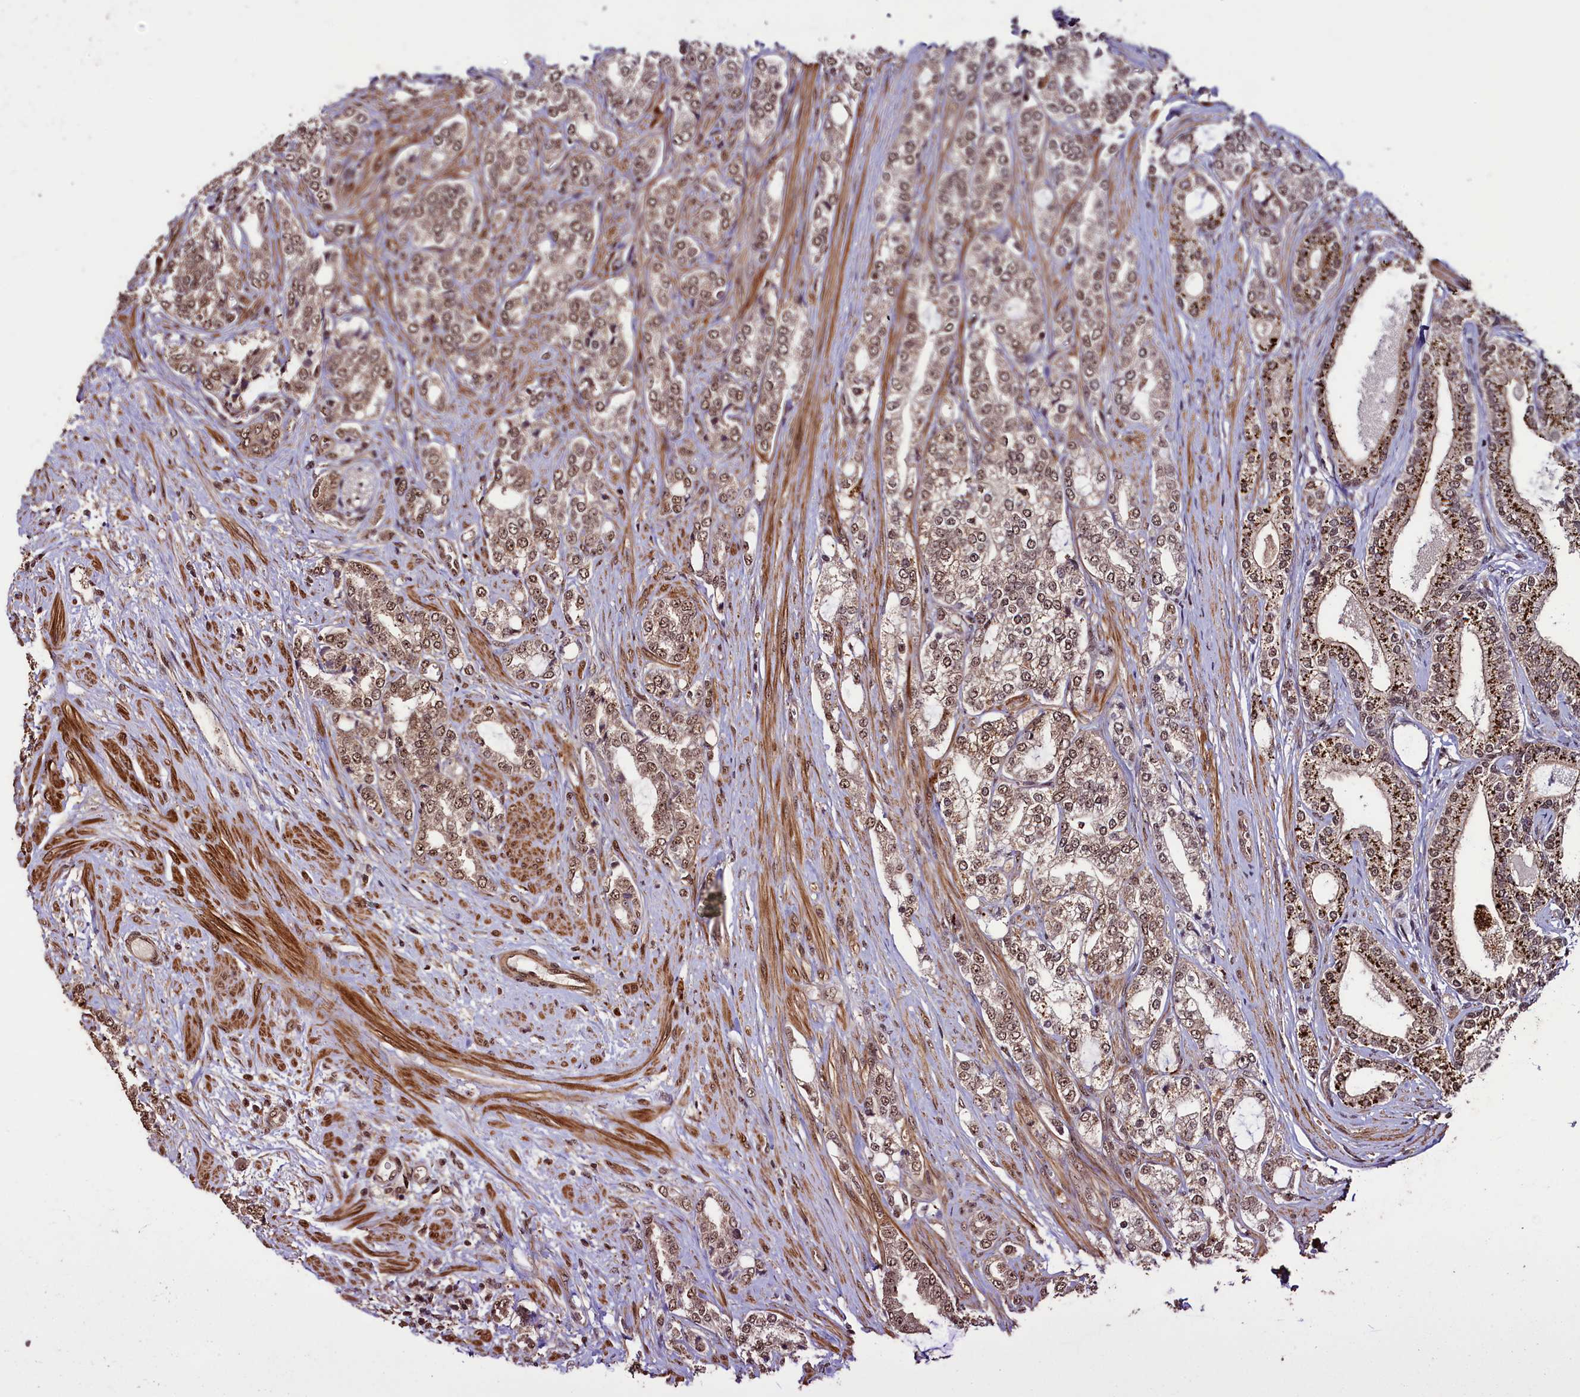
{"staining": {"intensity": "moderate", "quantity": ">75%", "location": "nuclear"}, "tissue": "prostate cancer", "cell_type": "Tumor cells", "image_type": "cancer", "snomed": [{"axis": "morphology", "description": "Adenocarcinoma, High grade"}, {"axis": "topography", "description": "Prostate"}], "caption": "IHC of prostate cancer (high-grade adenocarcinoma) exhibits medium levels of moderate nuclear staining in approximately >75% of tumor cells.", "gene": "SFSWAP", "patient": {"sex": "male", "age": 64}}